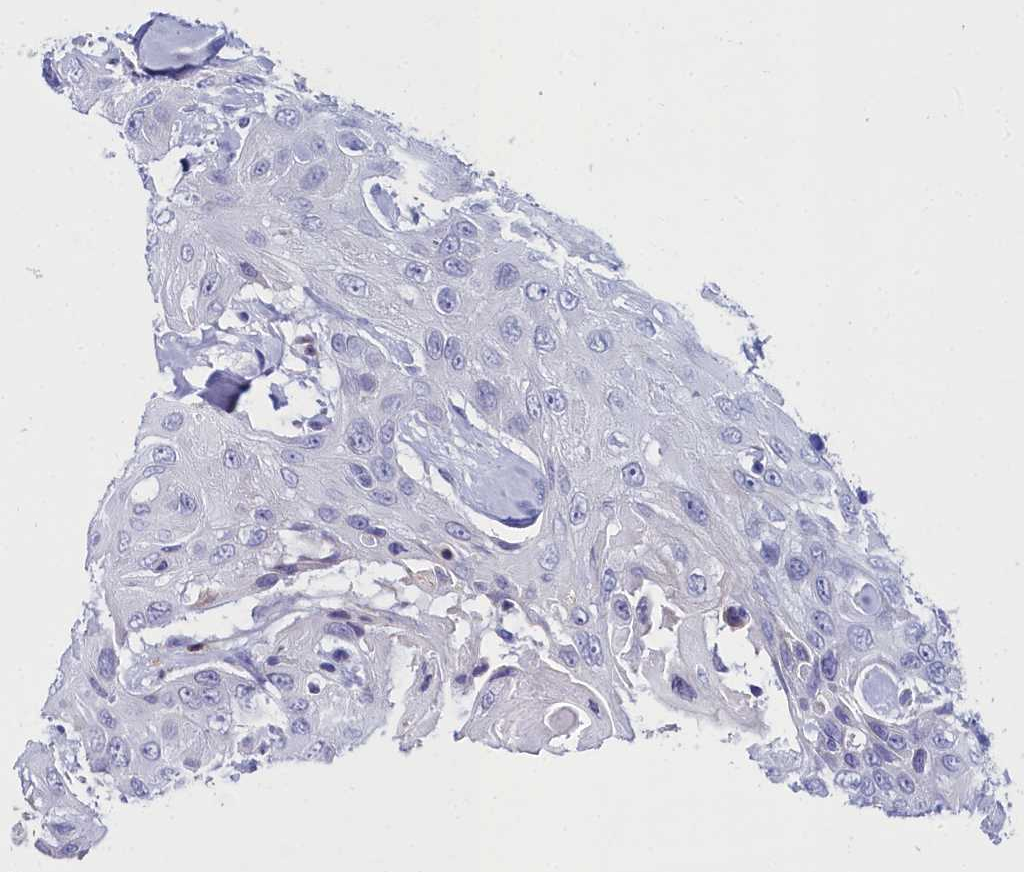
{"staining": {"intensity": "negative", "quantity": "none", "location": "none"}, "tissue": "head and neck cancer", "cell_type": "Tumor cells", "image_type": "cancer", "snomed": [{"axis": "morphology", "description": "Squamous cell carcinoma, NOS"}, {"axis": "topography", "description": "Head-Neck"}], "caption": "A photomicrograph of human head and neck cancer is negative for staining in tumor cells.", "gene": "ELAPOR2", "patient": {"sex": "male", "age": 81}}